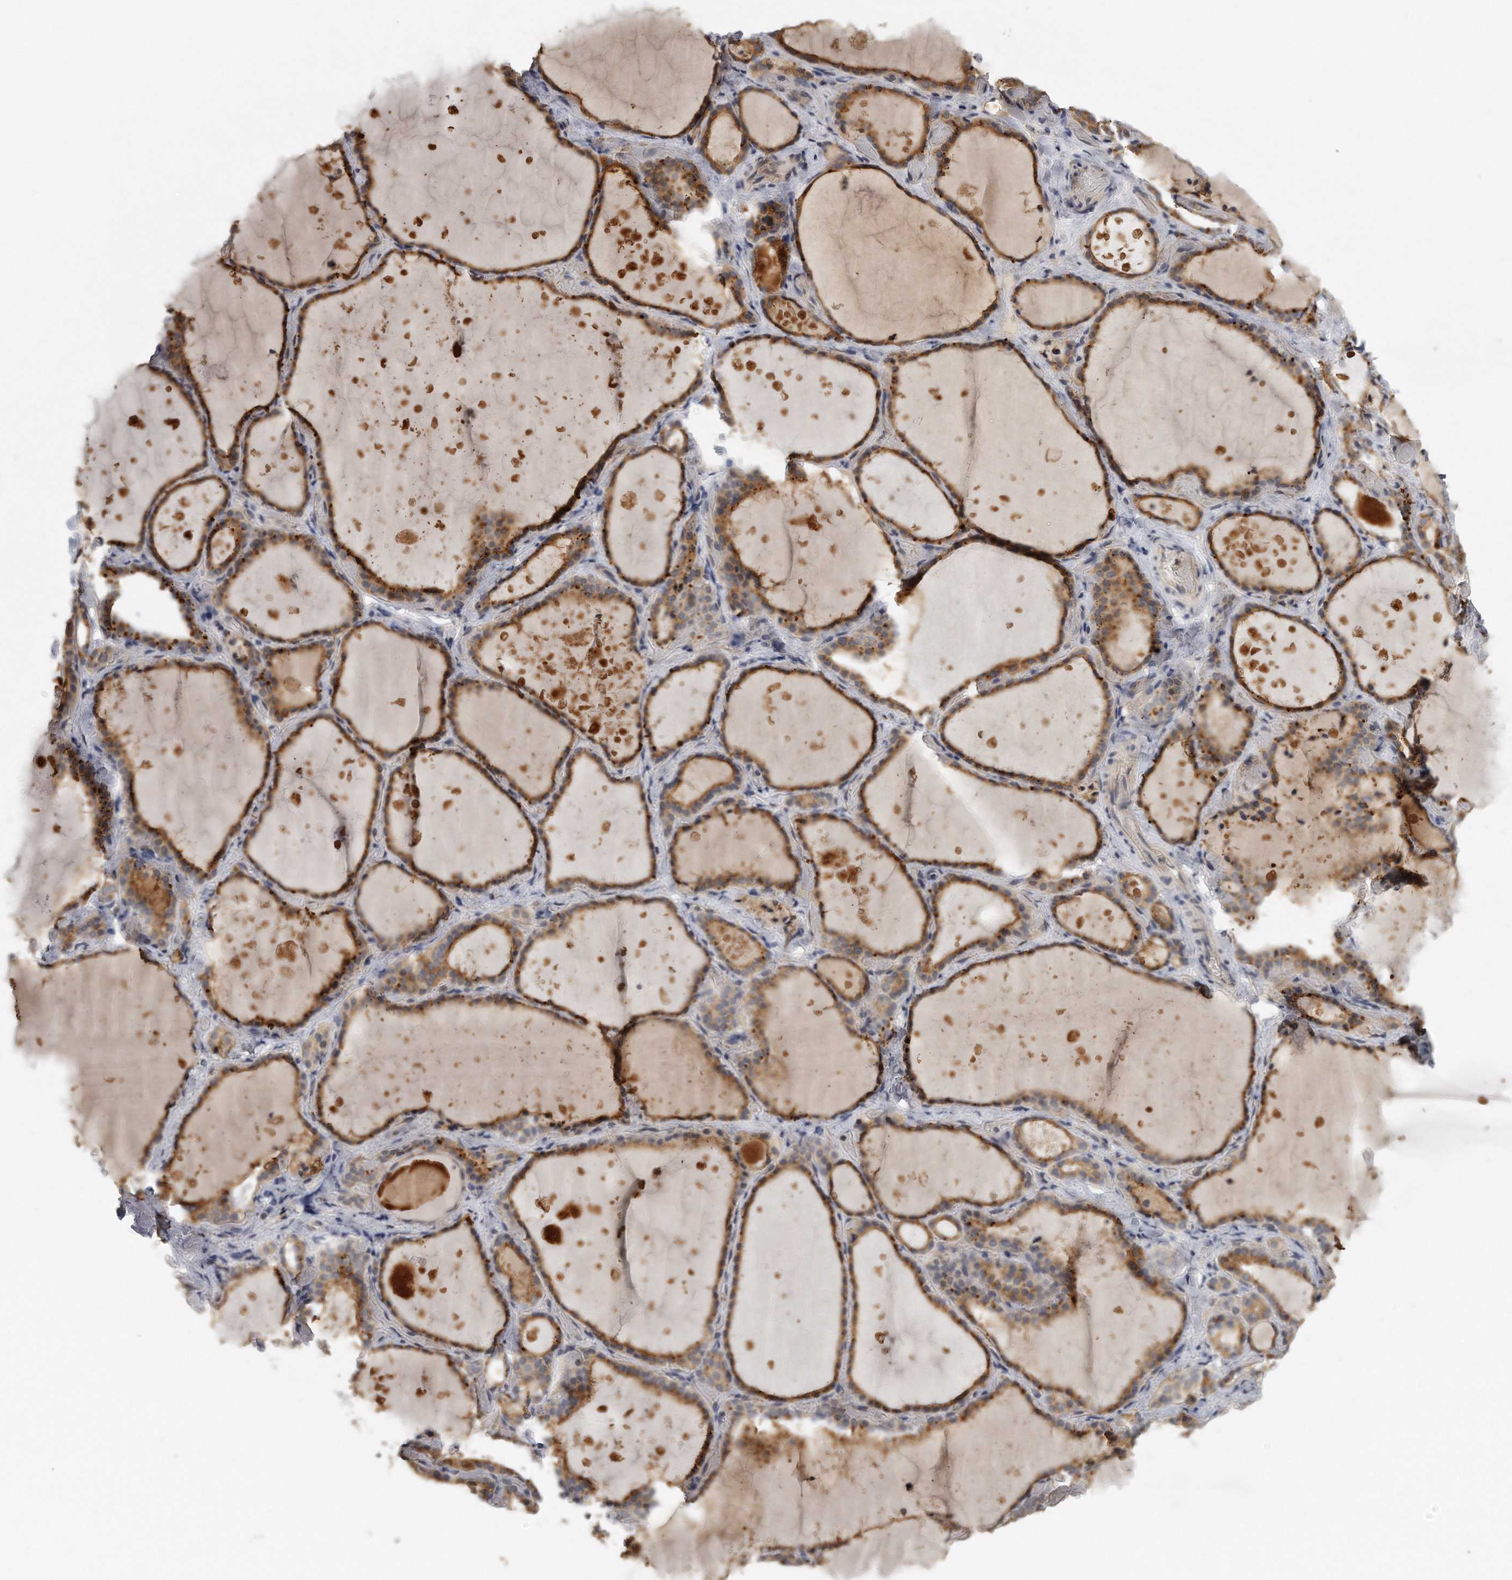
{"staining": {"intensity": "moderate", "quantity": ">75%", "location": "cytoplasmic/membranous"}, "tissue": "thyroid gland", "cell_type": "Glandular cells", "image_type": "normal", "snomed": [{"axis": "morphology", "description": "Normal tissue, NOS"}, {"axis": "topography", "description": "Thyroid gland"}], "caption": "Glandular cells show moderate cytoplasmic/membranous staining in approximately >75% of cells in benign thyroid gland.", "gene": "TRAPPC14", "patient": {"sex": "female", "age": 44}}